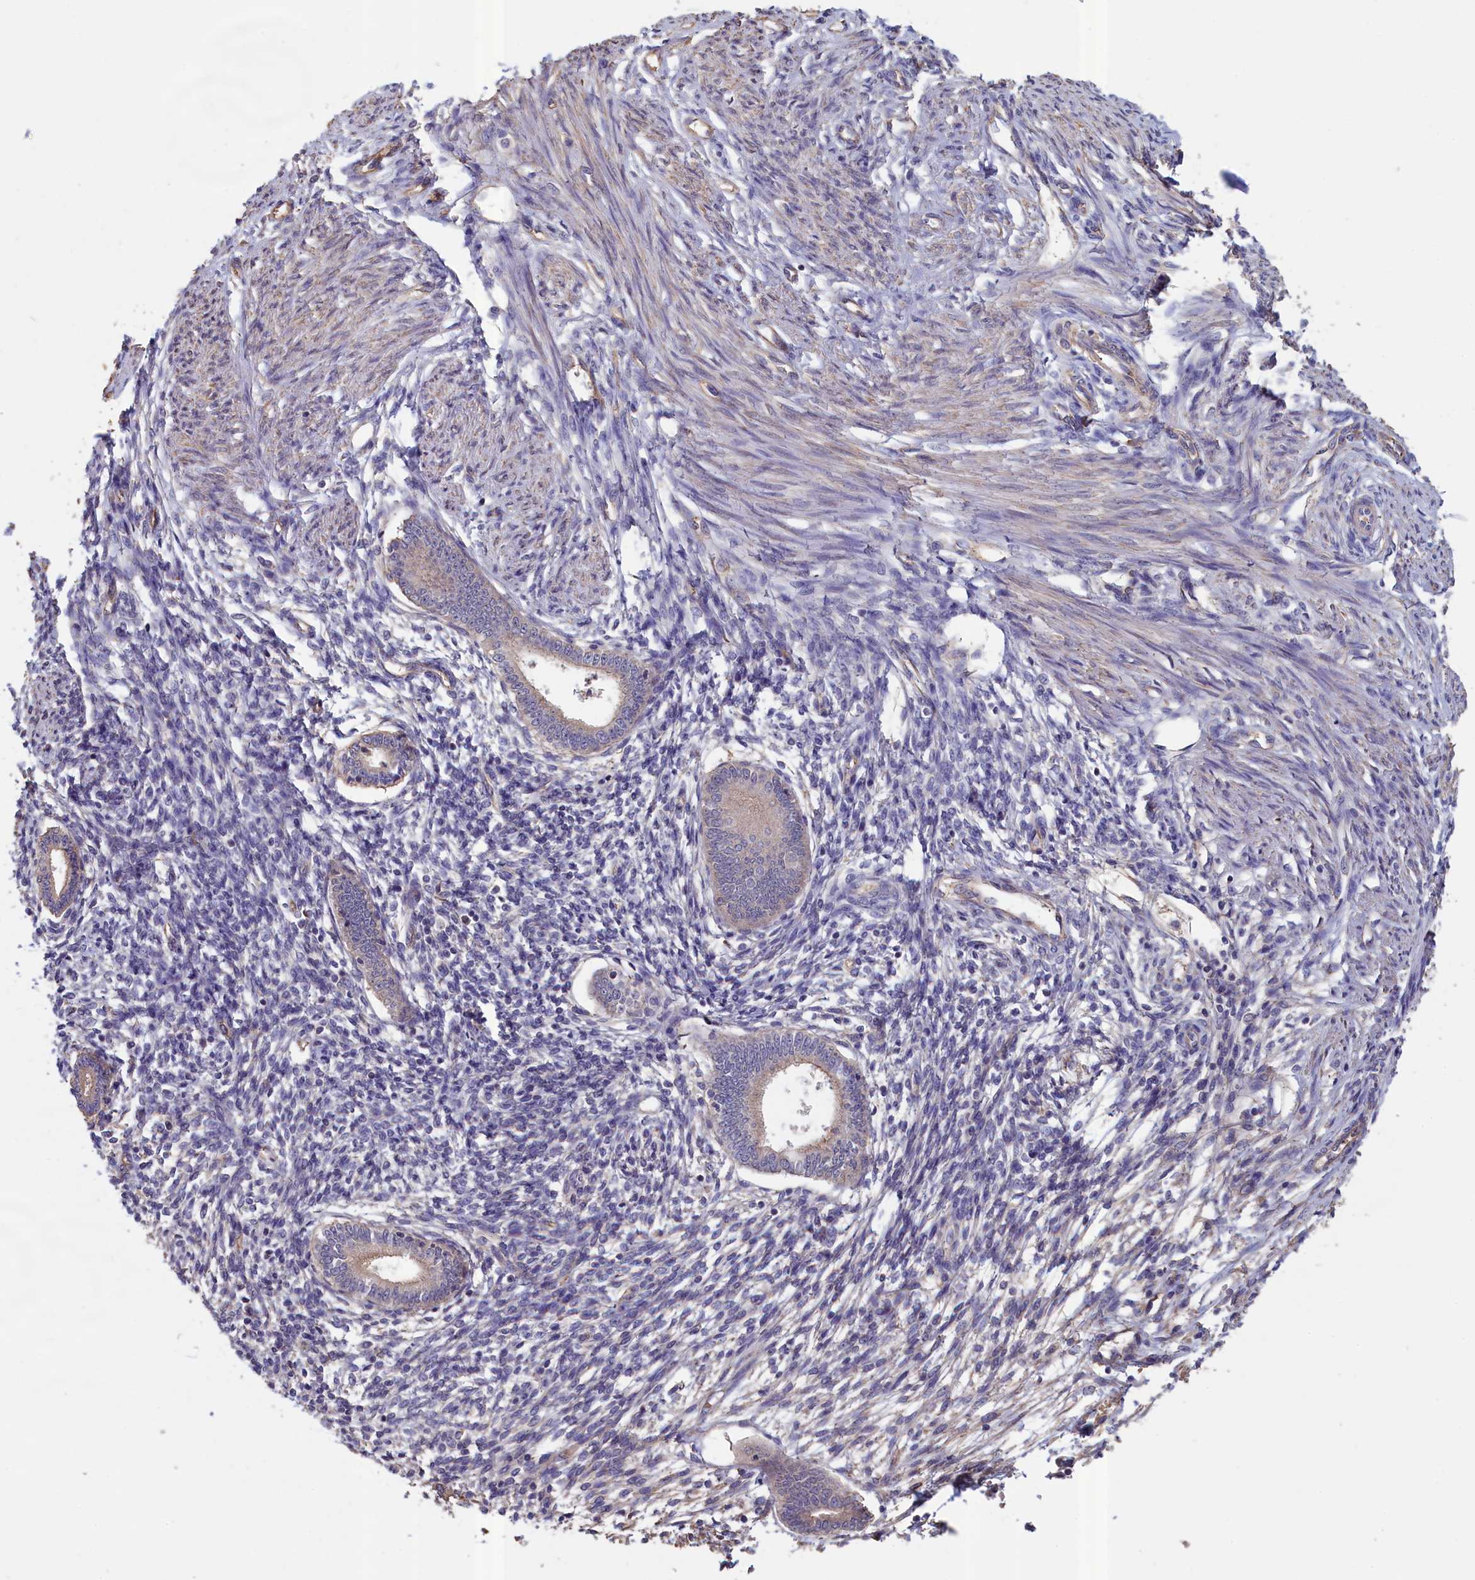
{"staining": {"intensity": "negative", "quantity": "none", "location": "none"}, "tissue": "endometrium", "cell_type": "Cells in endometrial stroma", "image_type": "normal", "snomed": [{"axis": "morphology", "description": "Normal tissue, NOS"}, {"axis": "topography", "description": "Endometrium"}], "caption": "This is an immunohistochemistry histopathology image of benign human endometrium. There is no staining in cells in endometrial stroma.", "gene": "ANKRD2", "patient": {"sex": "female", "age": 56}}